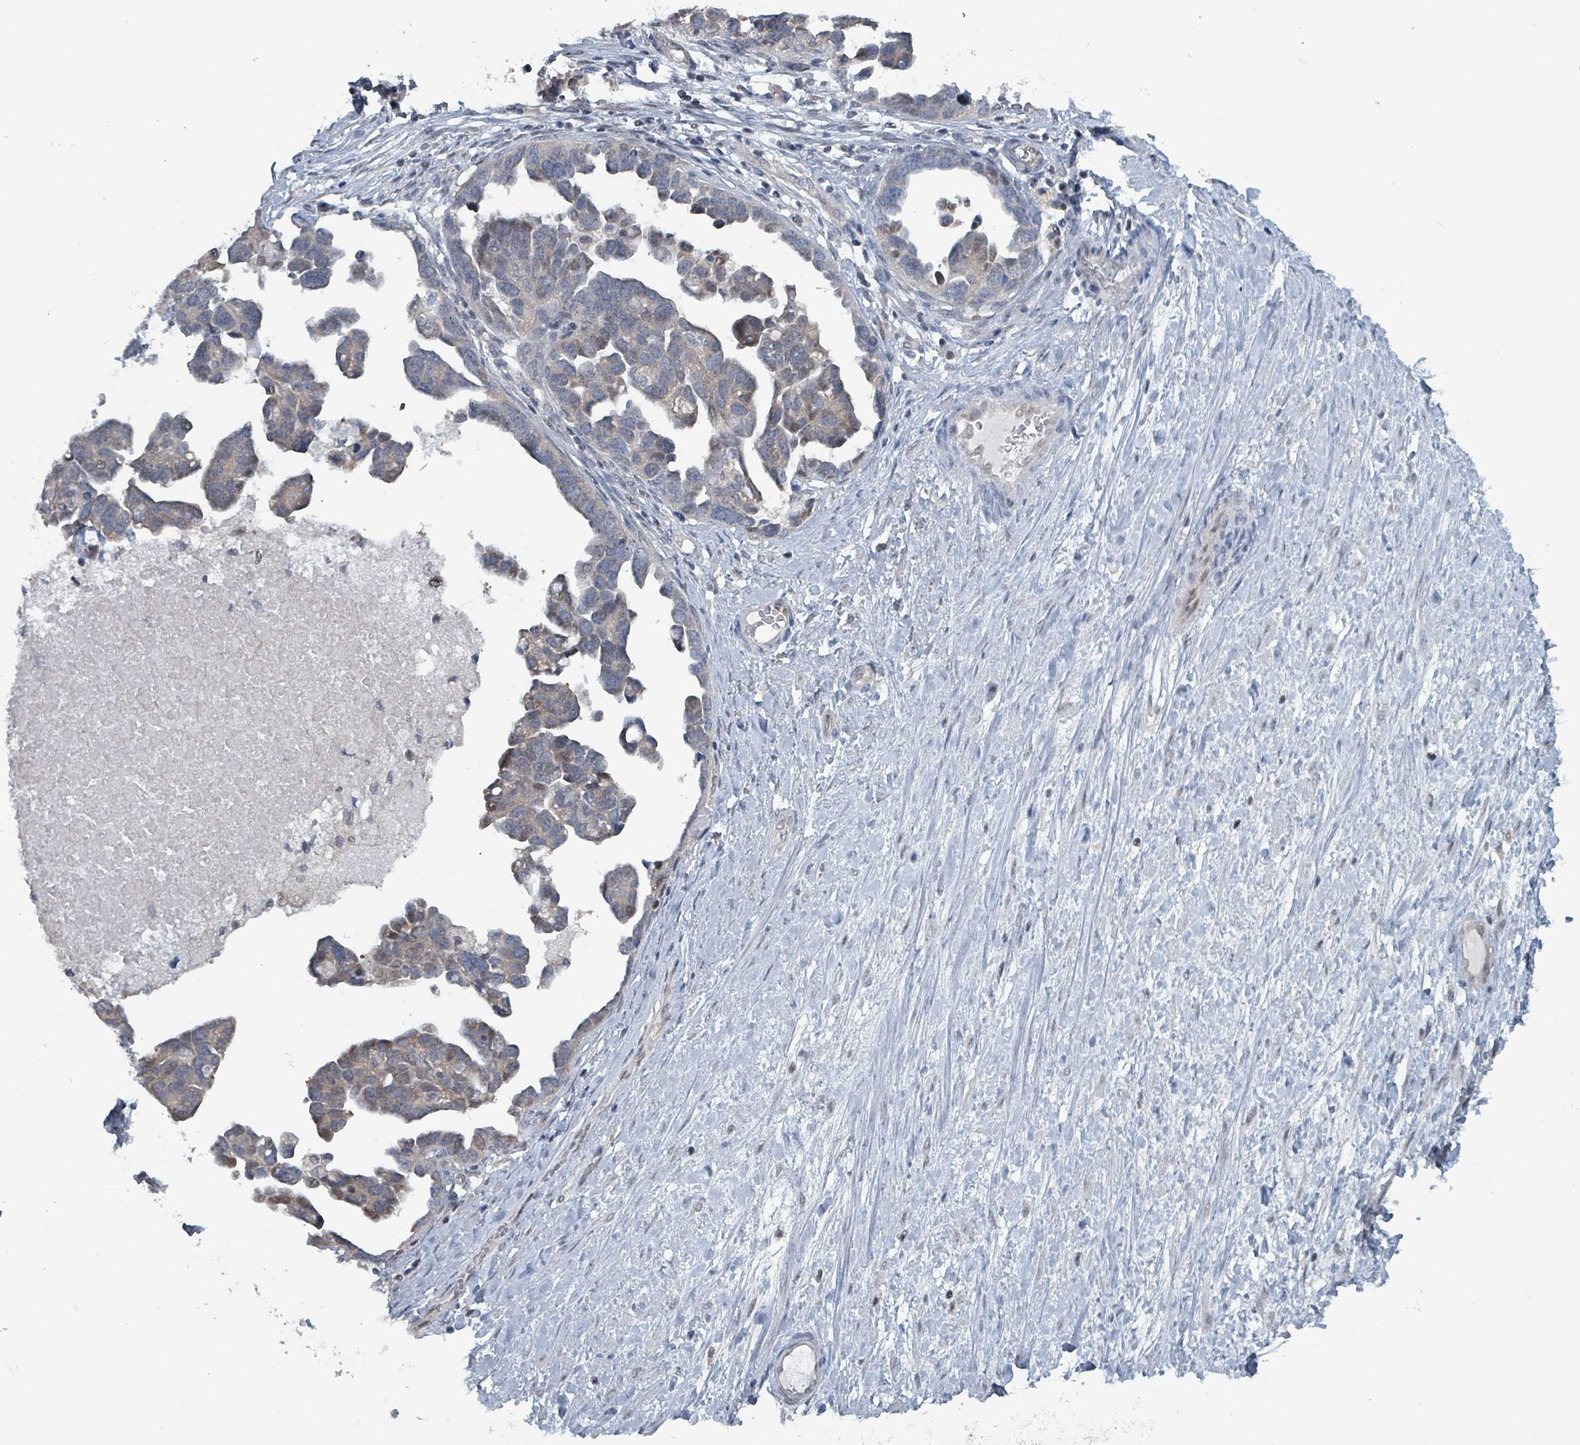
{"staining": {"intensity": "negative", "quantity": "none", "location": "none"}, "tissue": "ovarian cancer", "cell_type": "Tumor cells", "image_type": "cancer", "snomed": [{"axis": "morphology", "description": "Cystadenocarcinoma, serous, NOS"}, {"axis": "topography", "description": "Ovary"}], "caption": "Ovarian serous cystadenocarcinoma stained for a protein using immunohistochemistry (IHC) displays no staining tumor cells.", "gene": "BIVM", "patient": {"sex": "female", "age": 54}}